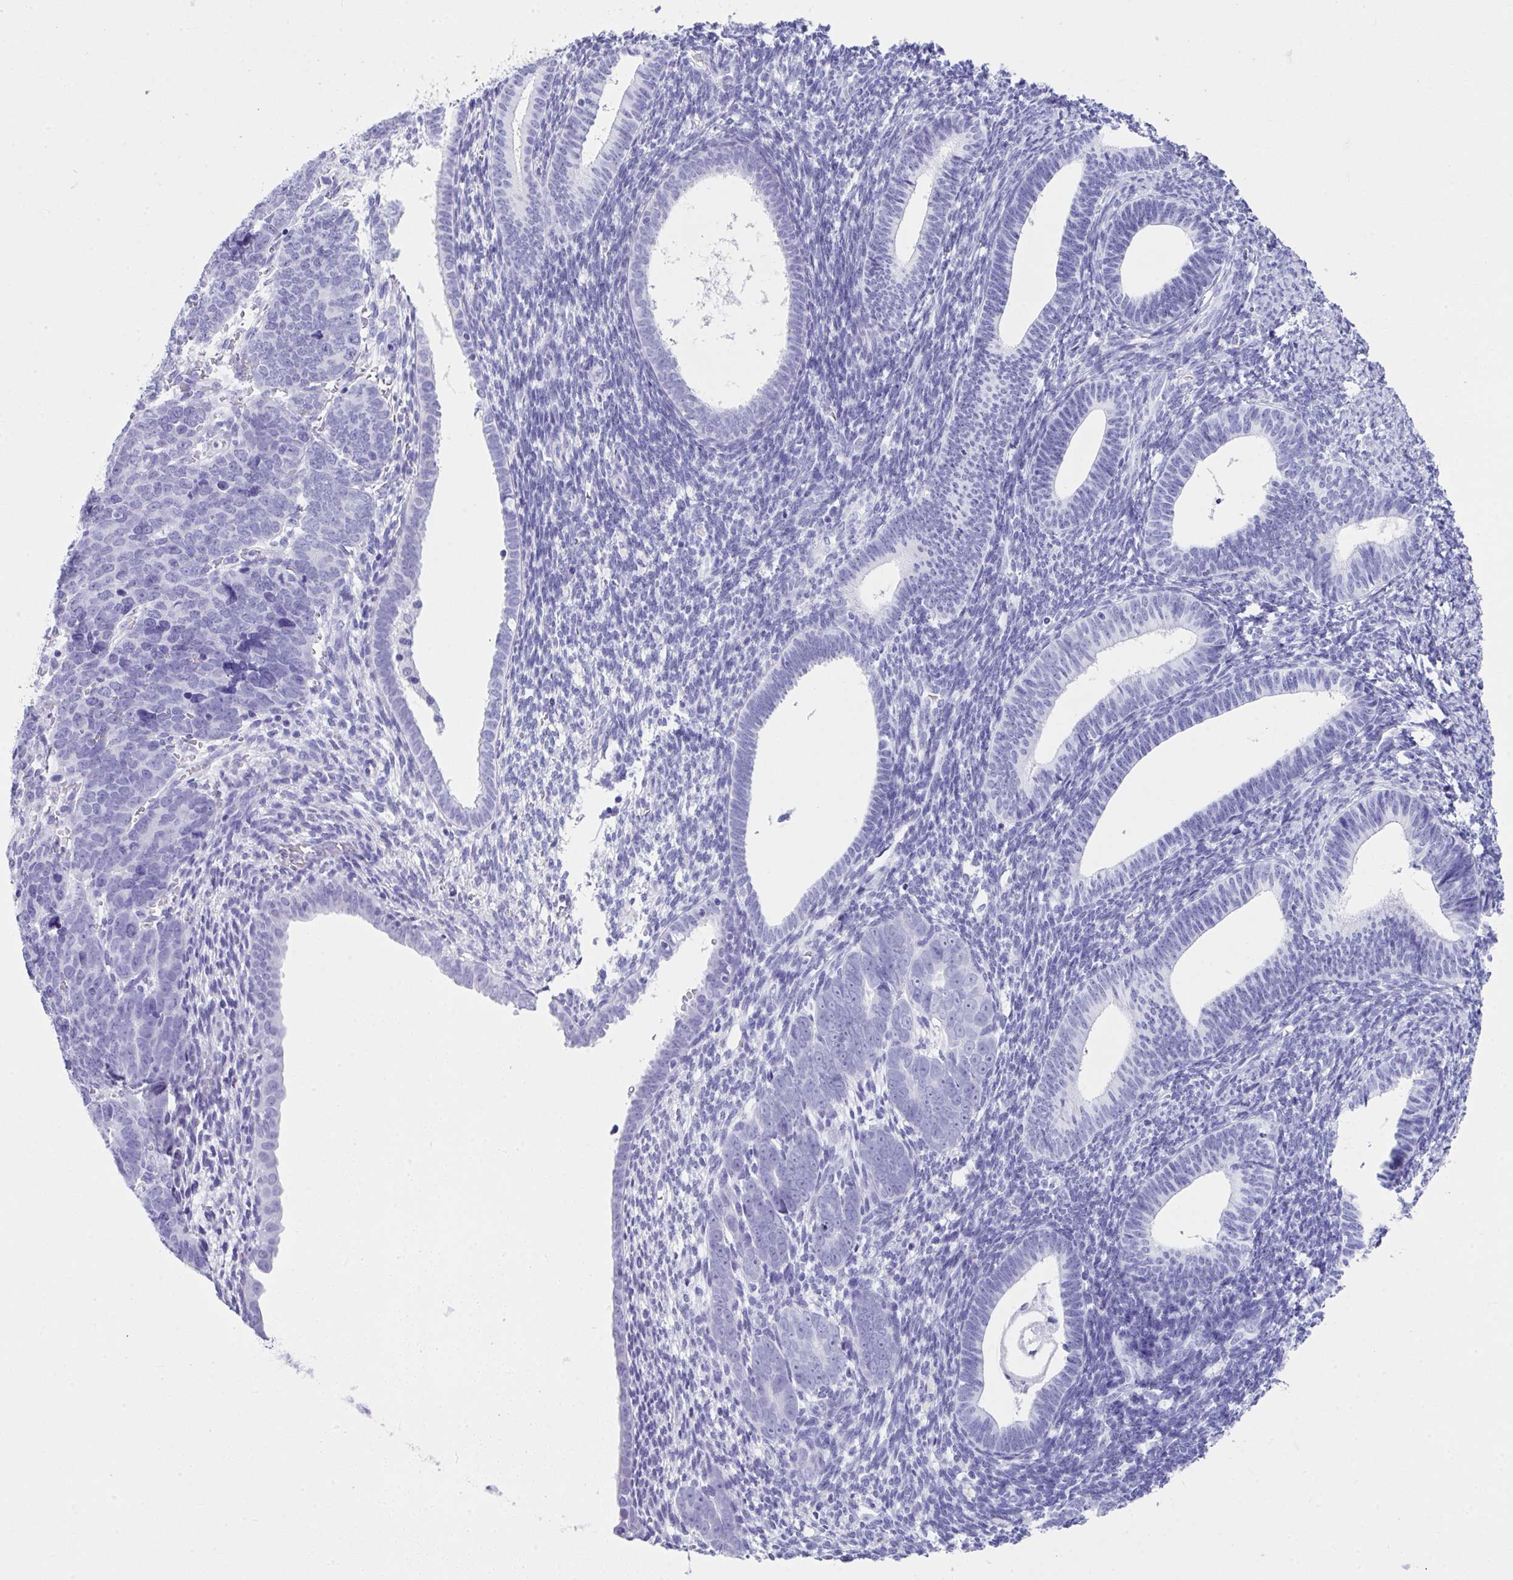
{"staining": {"intensity": "negative", "quantity": "none", "location": "none"}, "tissue": "endometrial cancer", "cell_type": "Tumor cells", "image_type": "cancer", "snomed": [{"axis": "morphology", "description": "Adenocarcinoma, NOS"}, {"axis": "topography", "description": "Endometrium"}], "caption": "This is an immunohistochemistry histopathology image of adenocarcinoma (endometrial). There is no expression in tumor cells.", "gene": "LGALS4", "patient": {"sex": "female", "age": 82}}